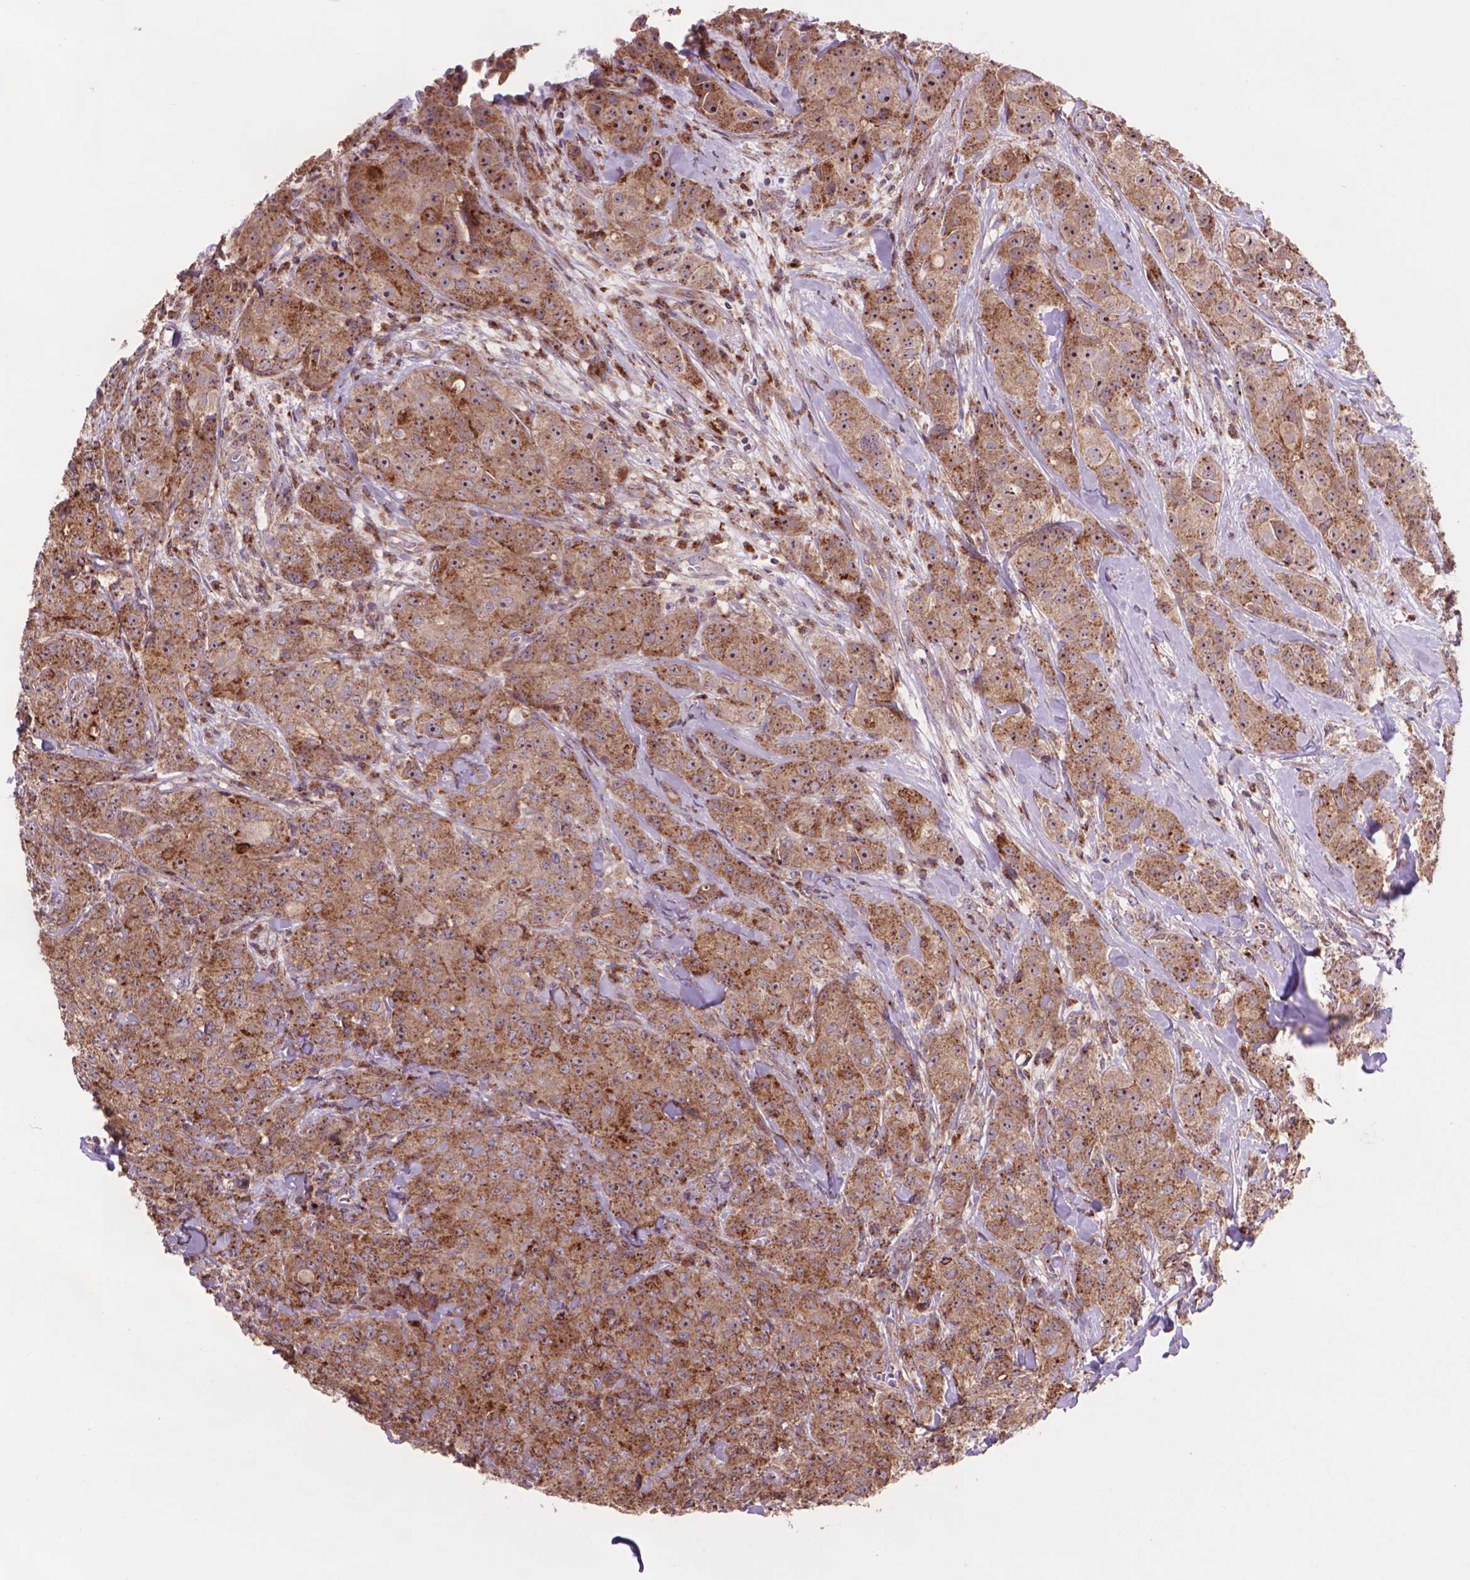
{"staining": {"intensity": "moderate", "quantity": ">75%", "location": "cytoplasmic/membranous"}, "tissue": "breast cancer", "cell_type": "Tumor cells", "image_type": "cancer", "snomed": [{"axis": "morphology", "description": "Duct carcinoma"}, {"axis": "topography", "description": "Breast"}], "caption": "Immunohistochemistry of breast intraductal carcinoma exhibits medium levels of moderate cytoplasmic/membranous positivity in about >75% of tumor cells.", "gene": "GLB1", "patient": {"sex": "female", "age": 43}}